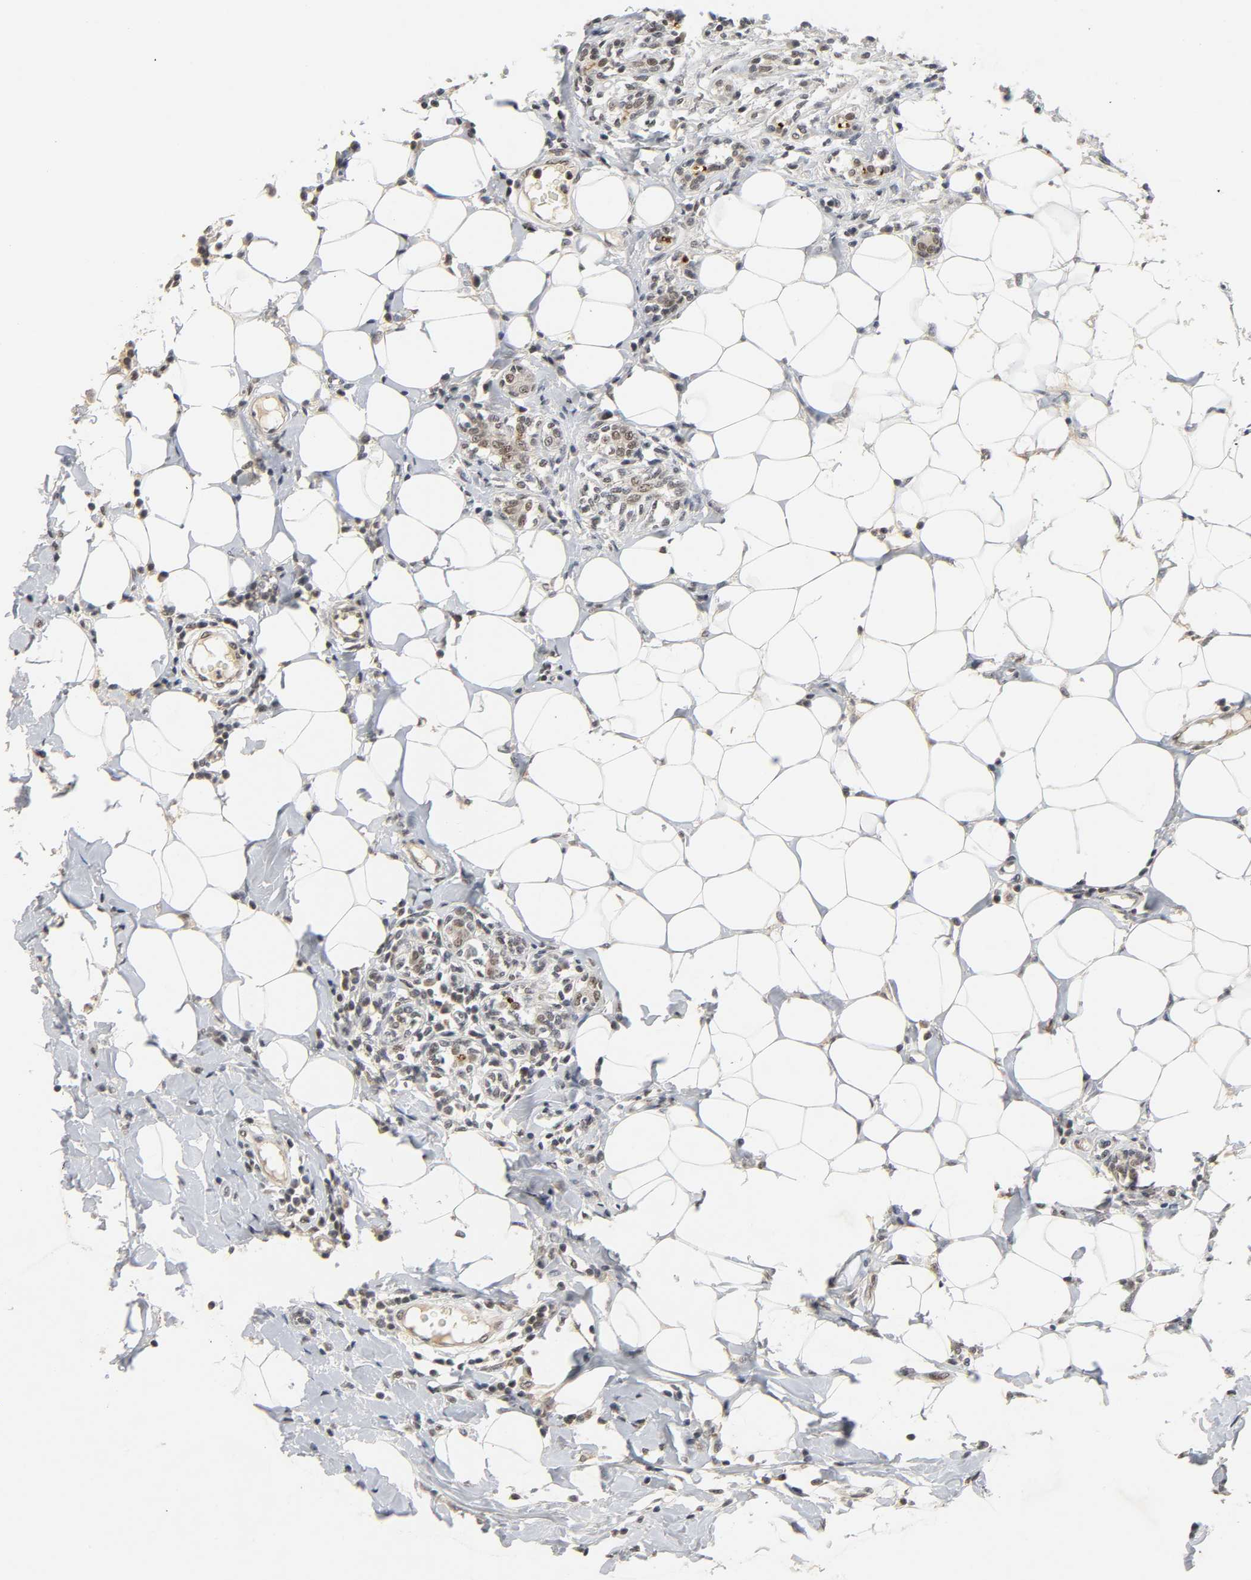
{"staining": {"intensity": "moderate", "quantity": ">75%", "location": "nuclear"}, "tissue": "breast cancer", "cell_type": "Tumor cells", "image_type": "cancer", "snomed": [{"axis": "morphology", "description": "Duct carcinoma"}, {"axis": "topography", "description": "Breast"}], "caption": "The image exhibits immunohistochemical staining of intraductal carcinoma (breast). There is moderate nuclear positivity is identified in approximately >75% of tumor cells.", "gene": "NCOA6", "patient": {"sex": "female", "age": 40}}